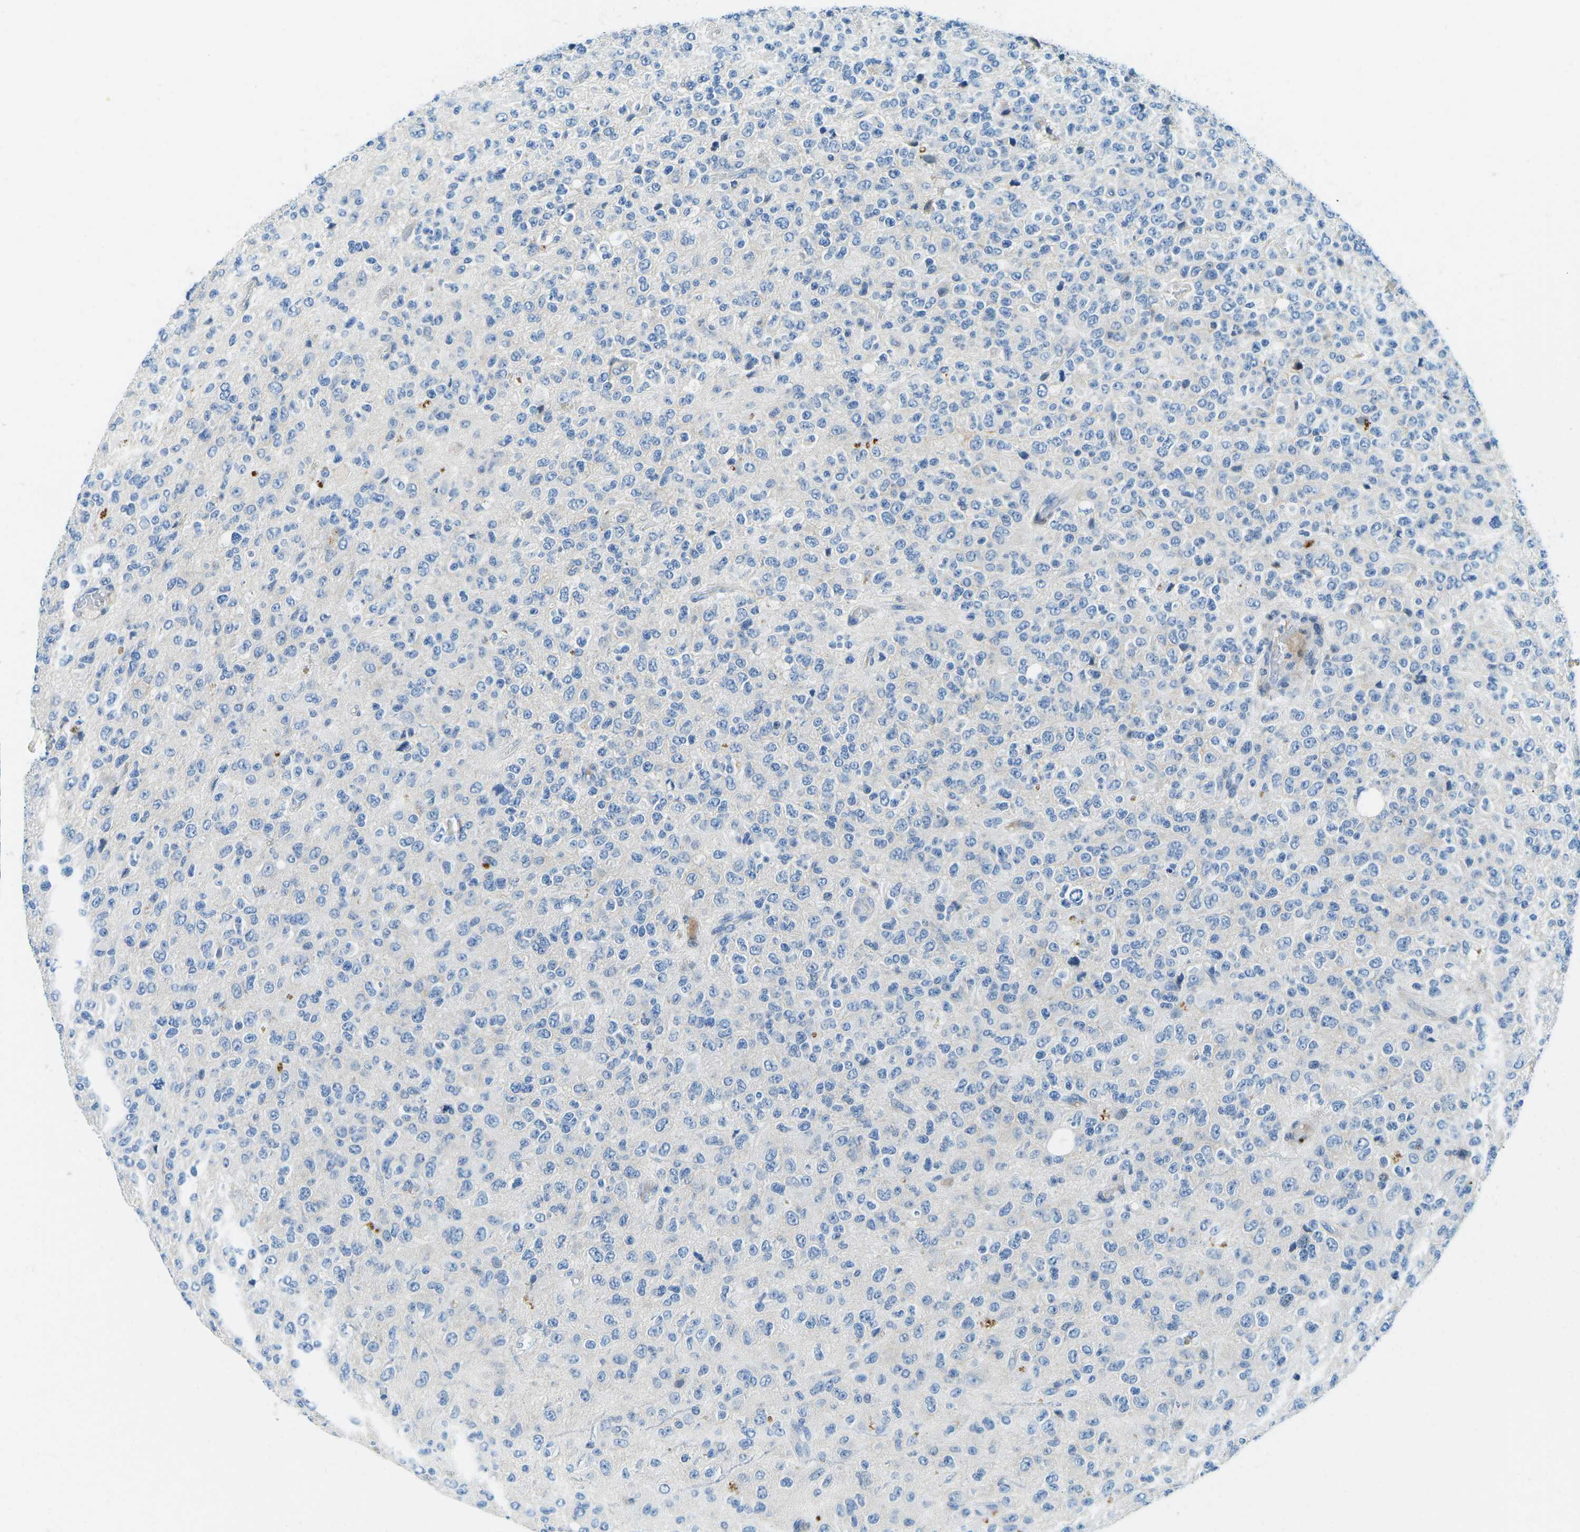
{"staining": {"intensity": "weak", "quantity": "<25%", "location": "cytoplasmic/membranous"}, "tissue": "glioma", "cell_type": "Tumor cells", "image_type": "cancer", "snomed": [{"axis": "morphology", "description": "Glioma, malignant, High grade"}, {"axis": "topography", "description": "pancreas cauda"}], "caption": "Immunohistochemical staining of glioma exhibits no significant expression in tumor cells.", "gene": "CFB", "patient": {"sex": "male", "age": 60}}